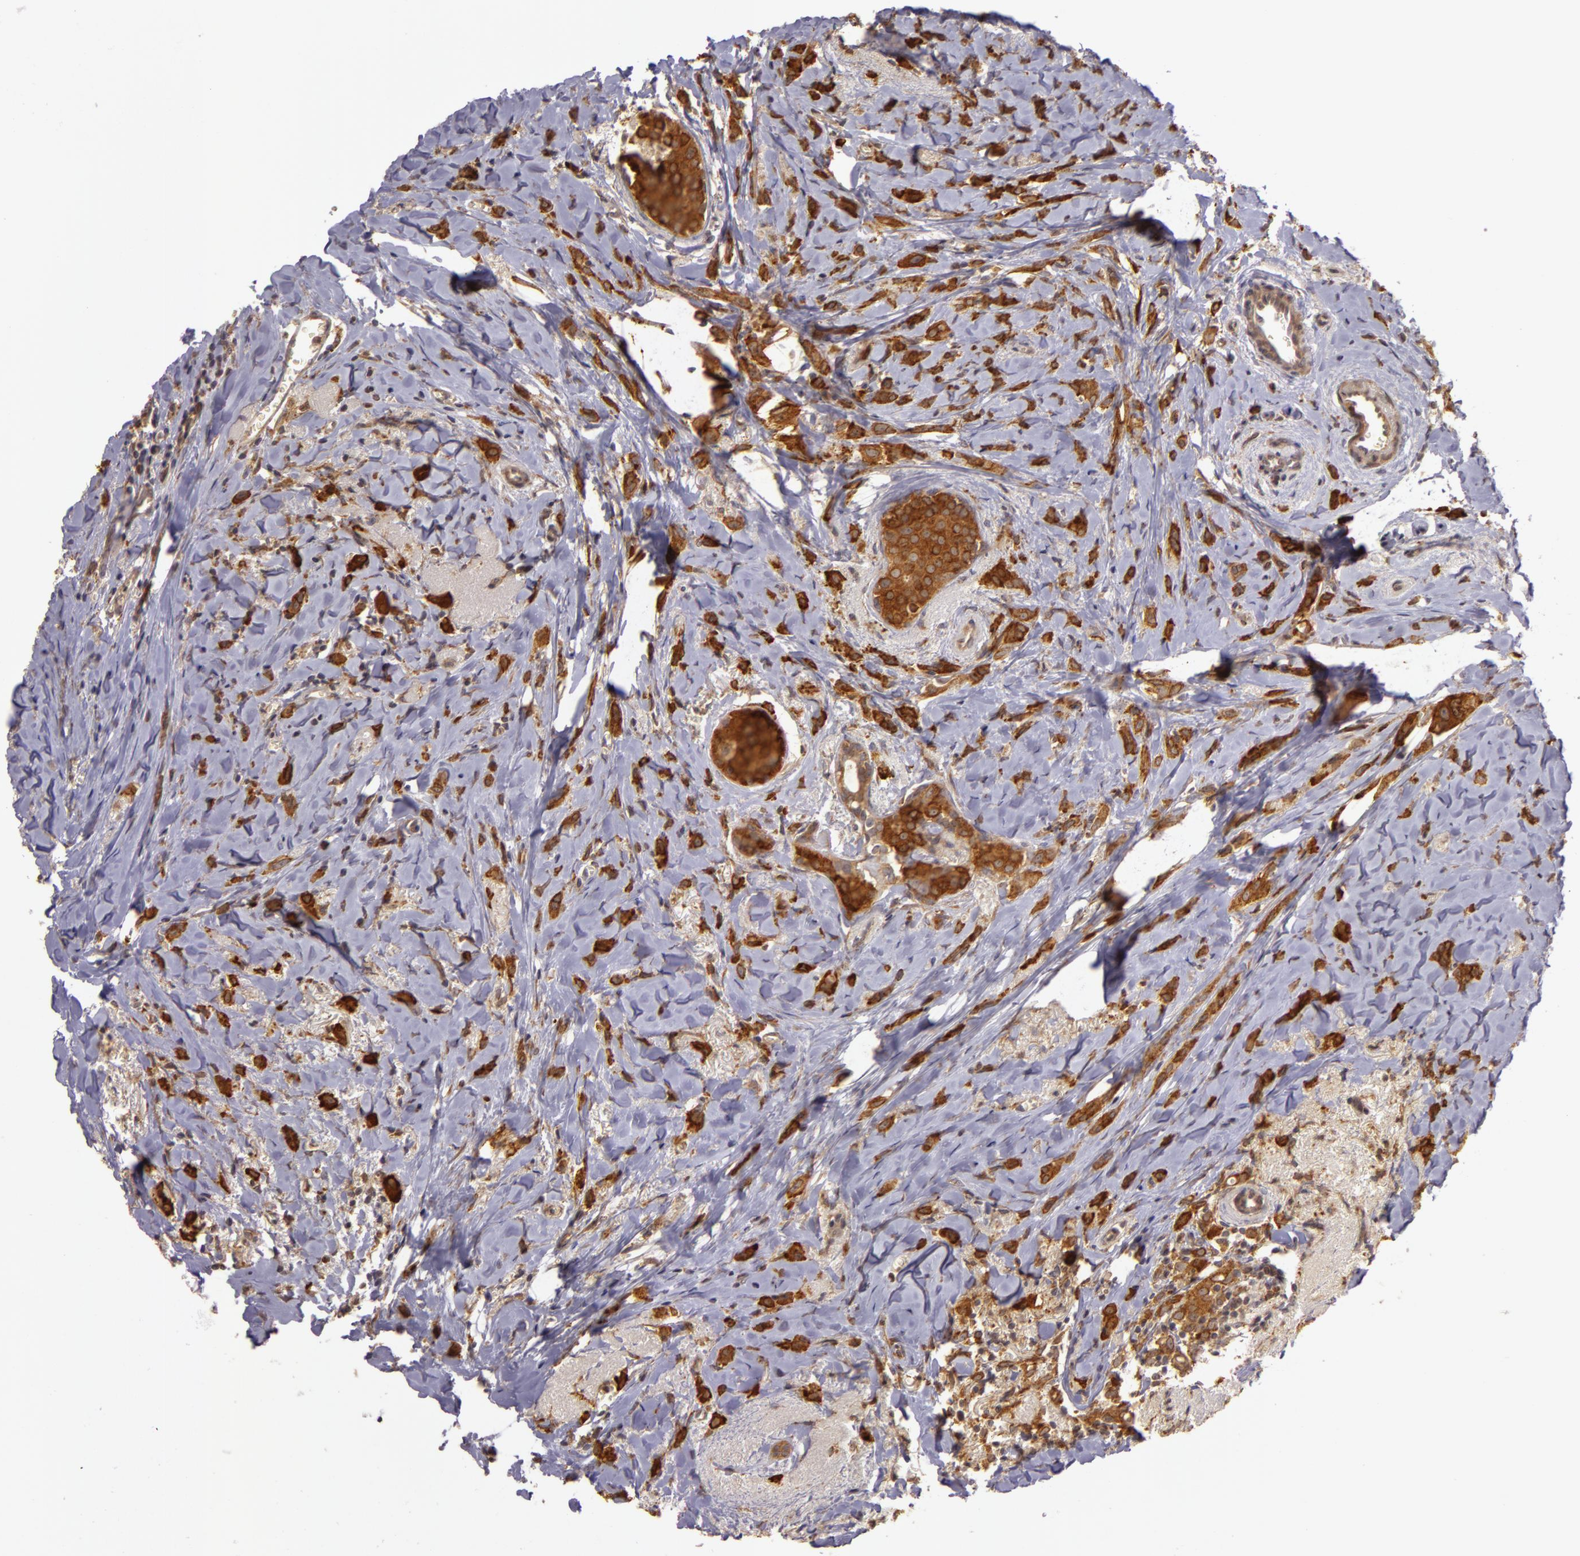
{"staining": {"intensity": "moderate", "quantity": ">75%", "location": "cytoplasmic/membranous"}, "tissue": "breast cancer", "cell_type": "Tumor cells", "image_type": "cancer", "snomed": [{"axis": "morphology", "description": "Lobular carcinoma"}, {"axis": "topography", "description": "Breast"}], "caption": "High-power microscopy captured an immunohistochemistry histopathology image of breast lobular carcinoma, revealing moderate cytoplasmic/membranous staining in about >75% of tumor cells.", "gene": "PPP1R3F", "patient": {"sex": "female", "age": 57}}